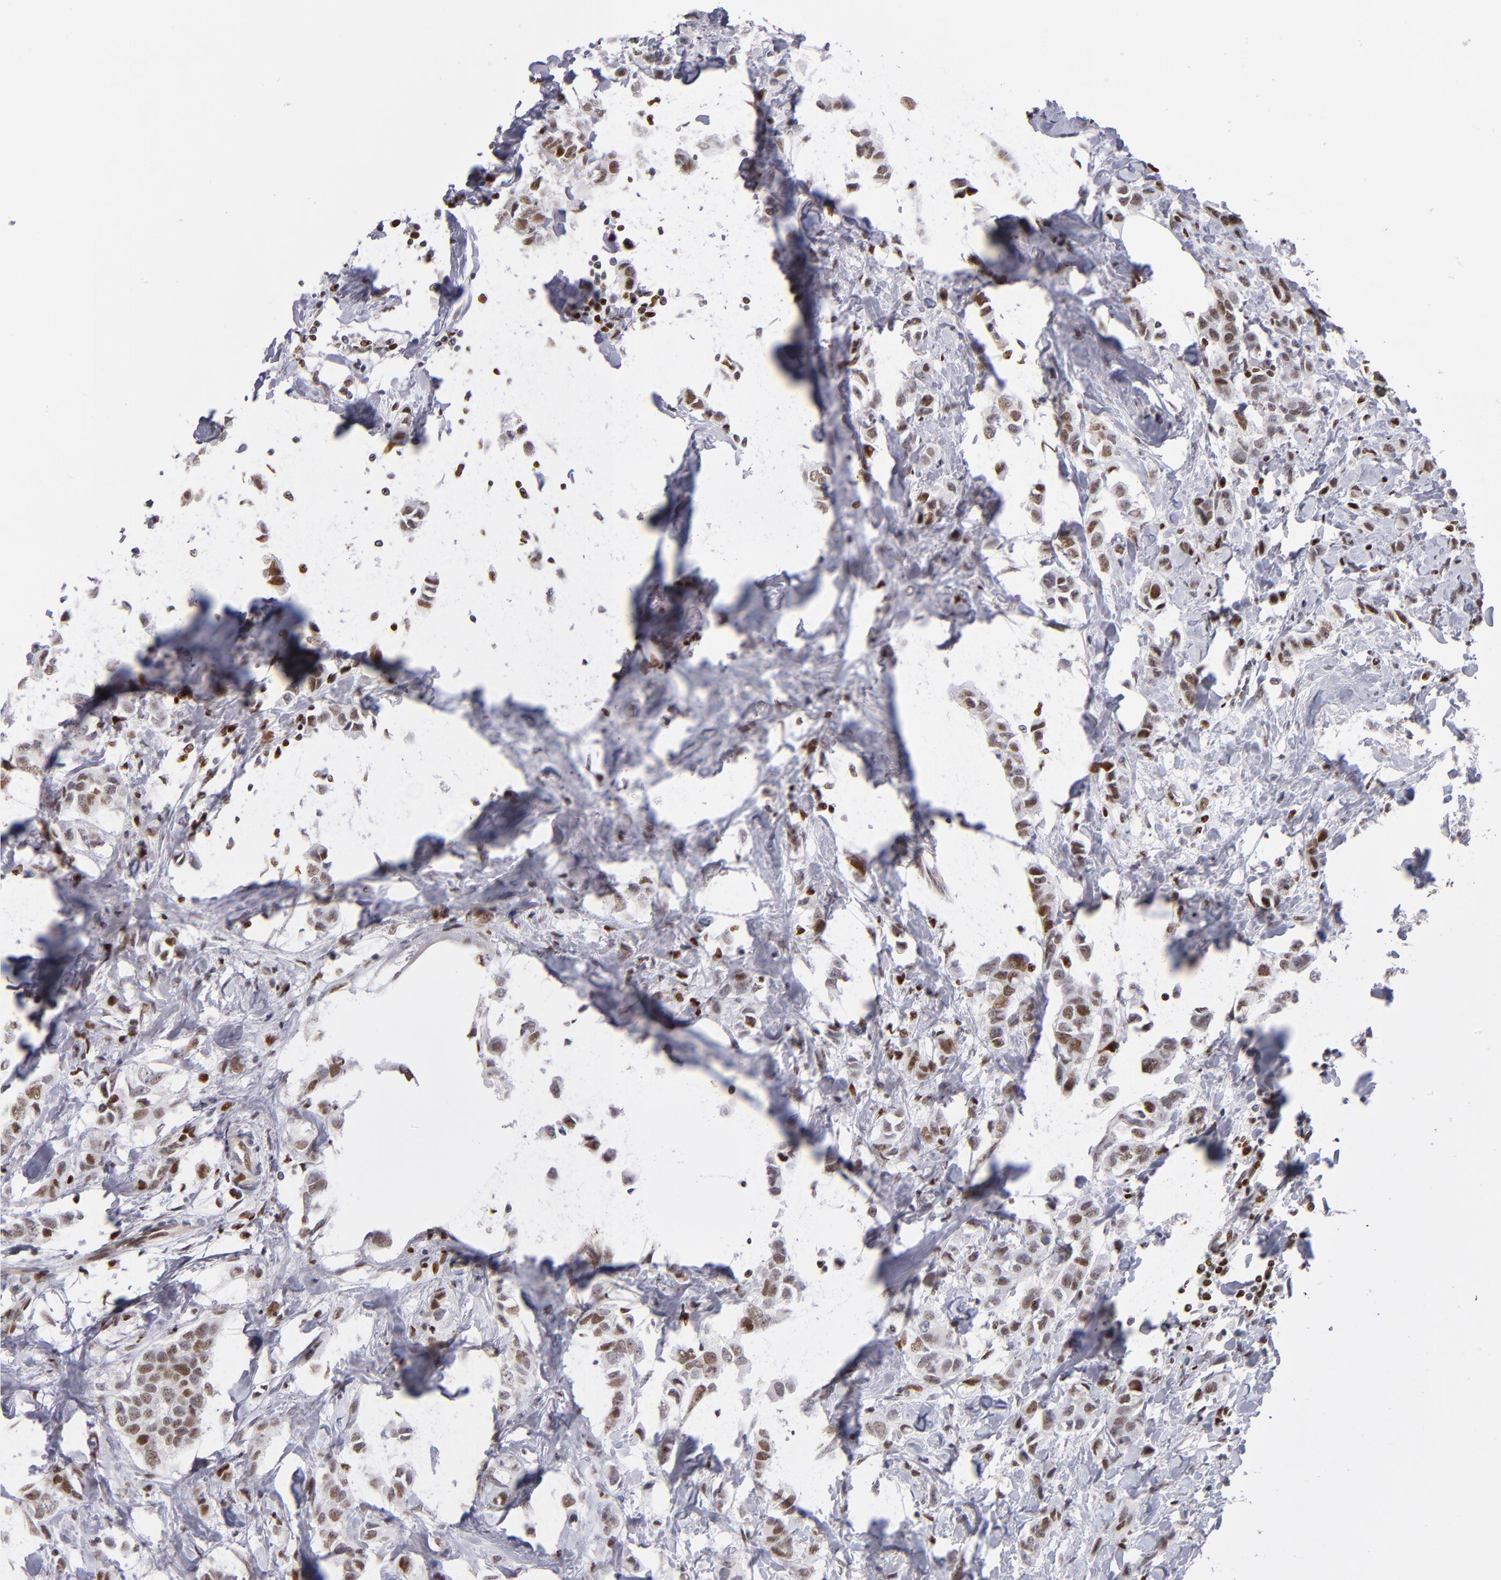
{"staining": {"intensity": "moderate", "quantity": ">75%", "location": "nuclear"}, "tissue": "breast cancer", "cell_type": "Tumor cells", "image_type": "cancer", "snomed": [{"axis": "morphology", "description": "Normal tissue, NOS"}, {"axis": "morphology", "description": "Duct carcinoma"}, {"axis": "topography", "description": "Breast"}], "caption": "A histopathology image showing moderate nuclear expression in approximately >75% of tumor cells in breast intraductal carcinoma, as visualized by brown immunohistochemical staining.", "gene": "POLA1", "patient": {"sex": "female", "age": 50}}